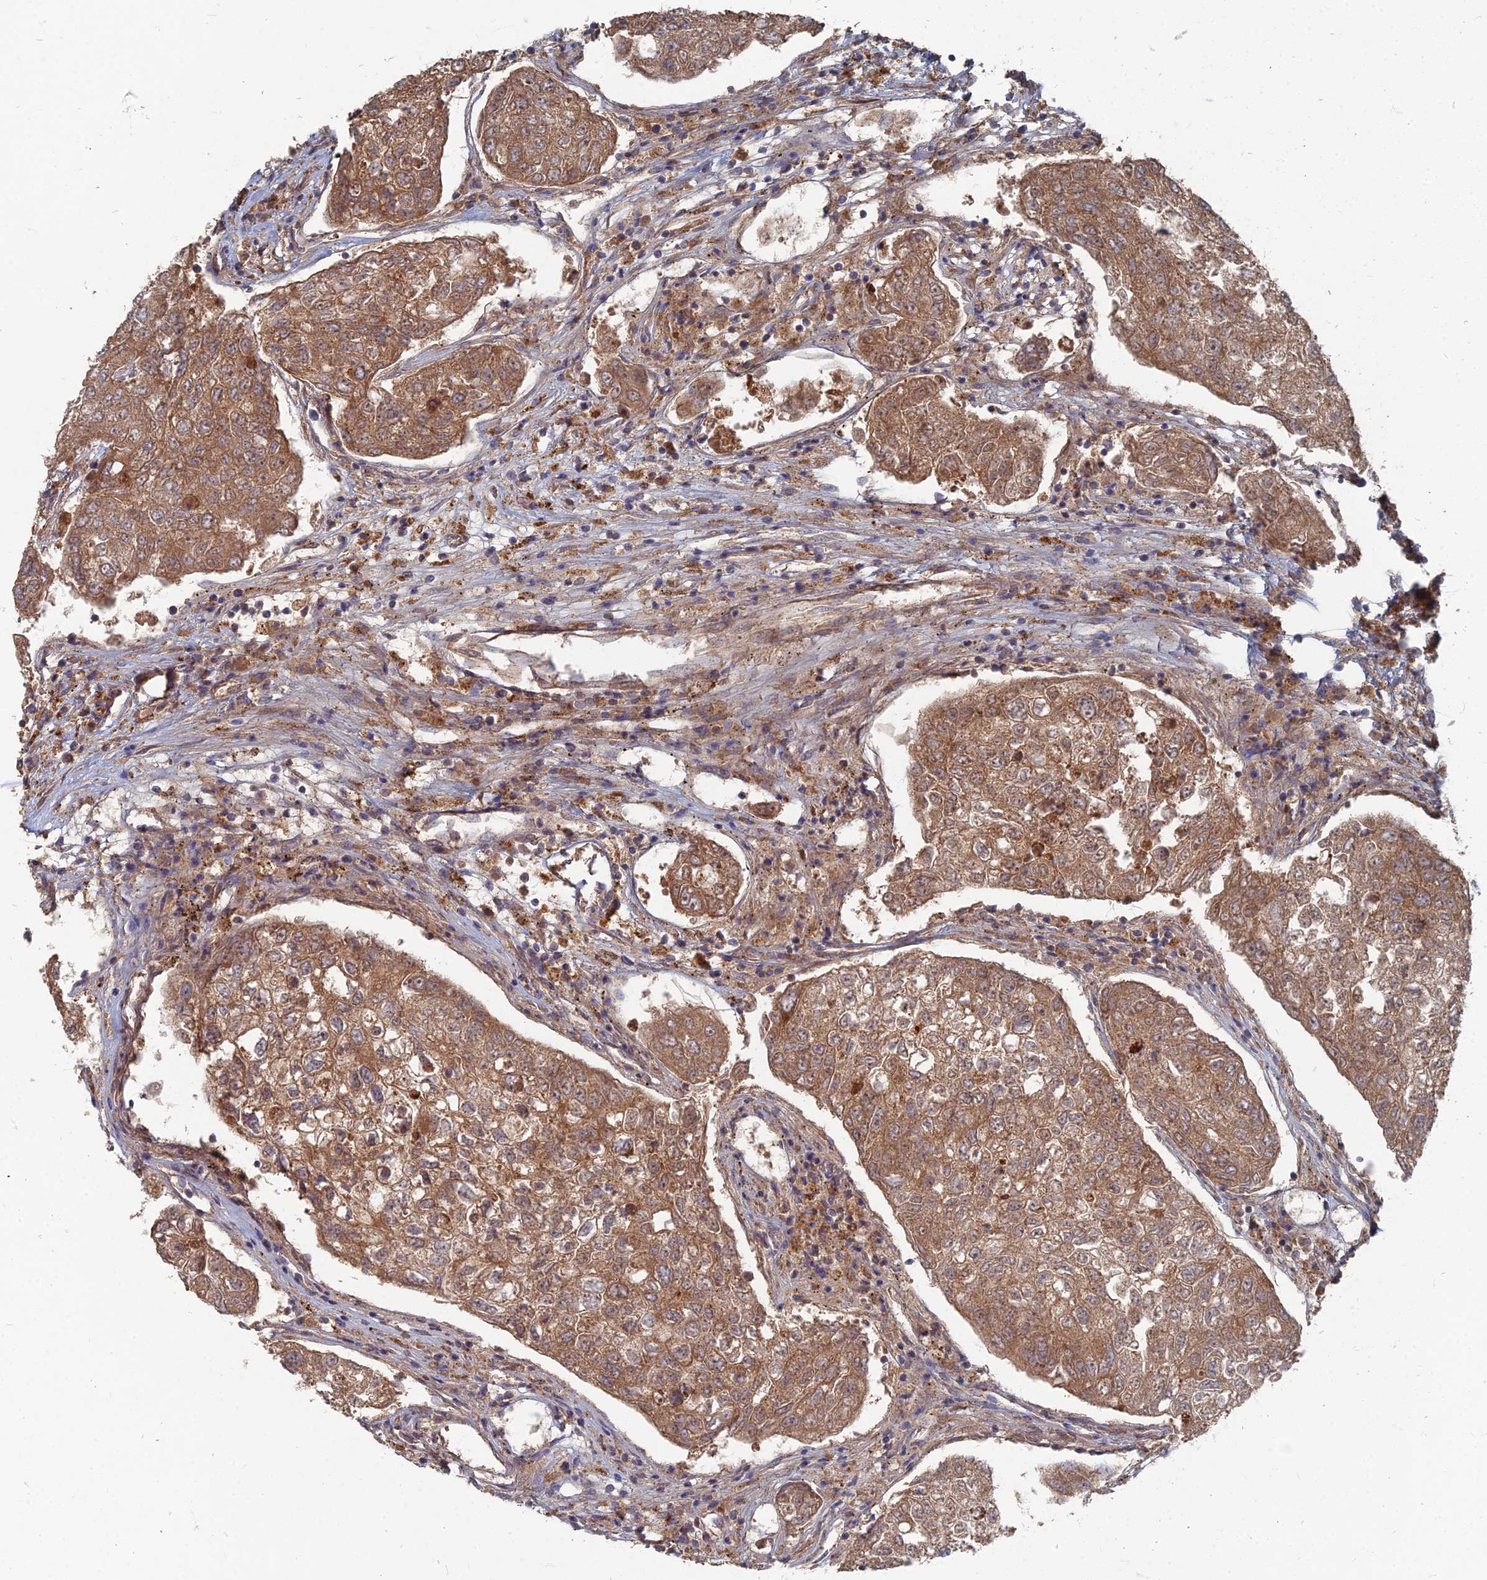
{"staining": {"intensity": "moderate", "quantity": ">75%", "location": "cytoplasmic/membranous"}, "tissue": "urothelial cancer", "cell_type": "Tumor cells", "image_type": "cancer", "snomed": [{"axis": "morphology", "description": "Urothelial carcinoma, High grade"}, {"axis": "topography", "description": "Lymph node"}, {"axis": "topography", "description": "Urinary bladder"}], "caption": "Immunohistochemical staining of human urothelial cancer shows medium levels of moderate cytoplasmic/membranous expression in approximately >75% of tumor cells.", "gene": "PPCDC", "patient": {"sex": "male", "age": 51}}